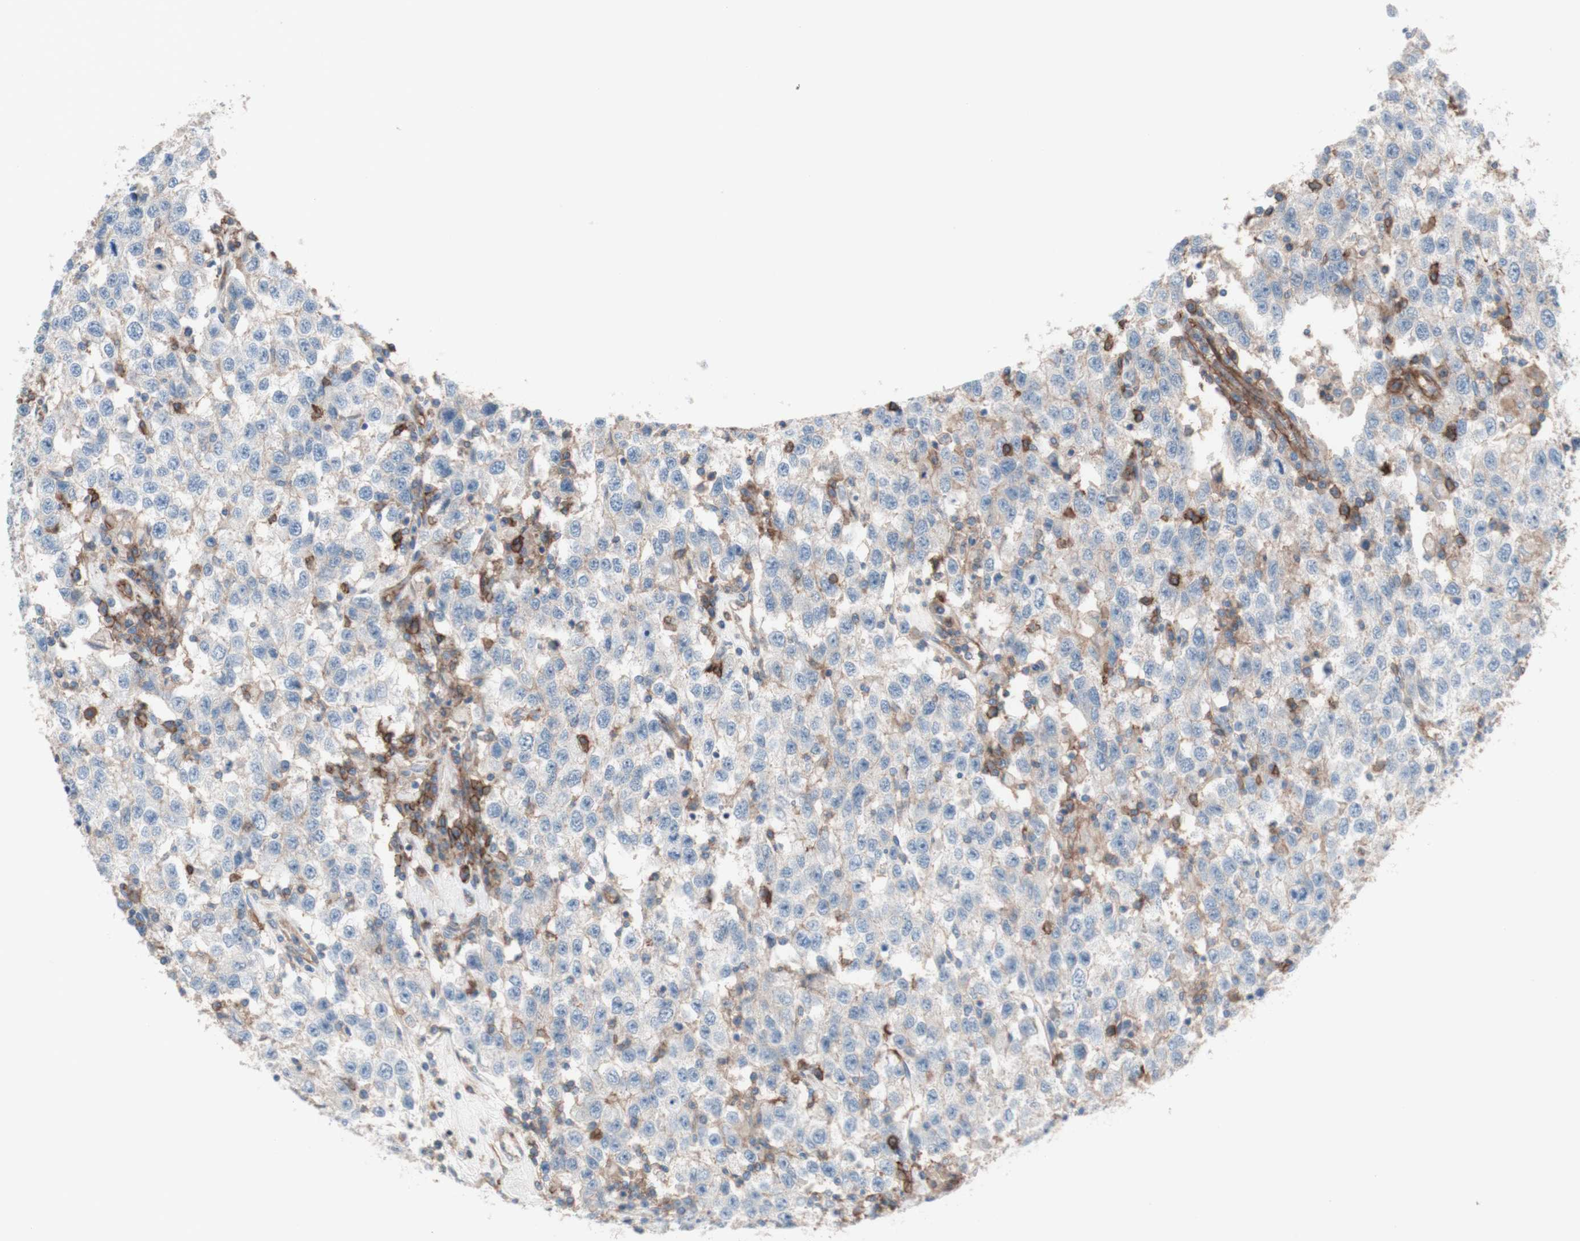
{"staining": {"intensity": "weak", "quantity": "25%-75%", "location": "cytoplasmic/membranous"}, "tissue": "testis cancer", "cell_type": "Tumor cells", "image_type": "cancer", "snomed": [{"axis": "morphology", "description": "Seminoma, NOS"}, {"axis": "topography", "description": "Testis"}], "caption": "IHC micrograph of human testis seminoma stained for a protein (brown), which shows low levels of weak cytoplasmic/membranous positivity in about 25%-75% of tumor cells.", "gene": "CD46", "patient": {"sex": "male", "age": 41}}